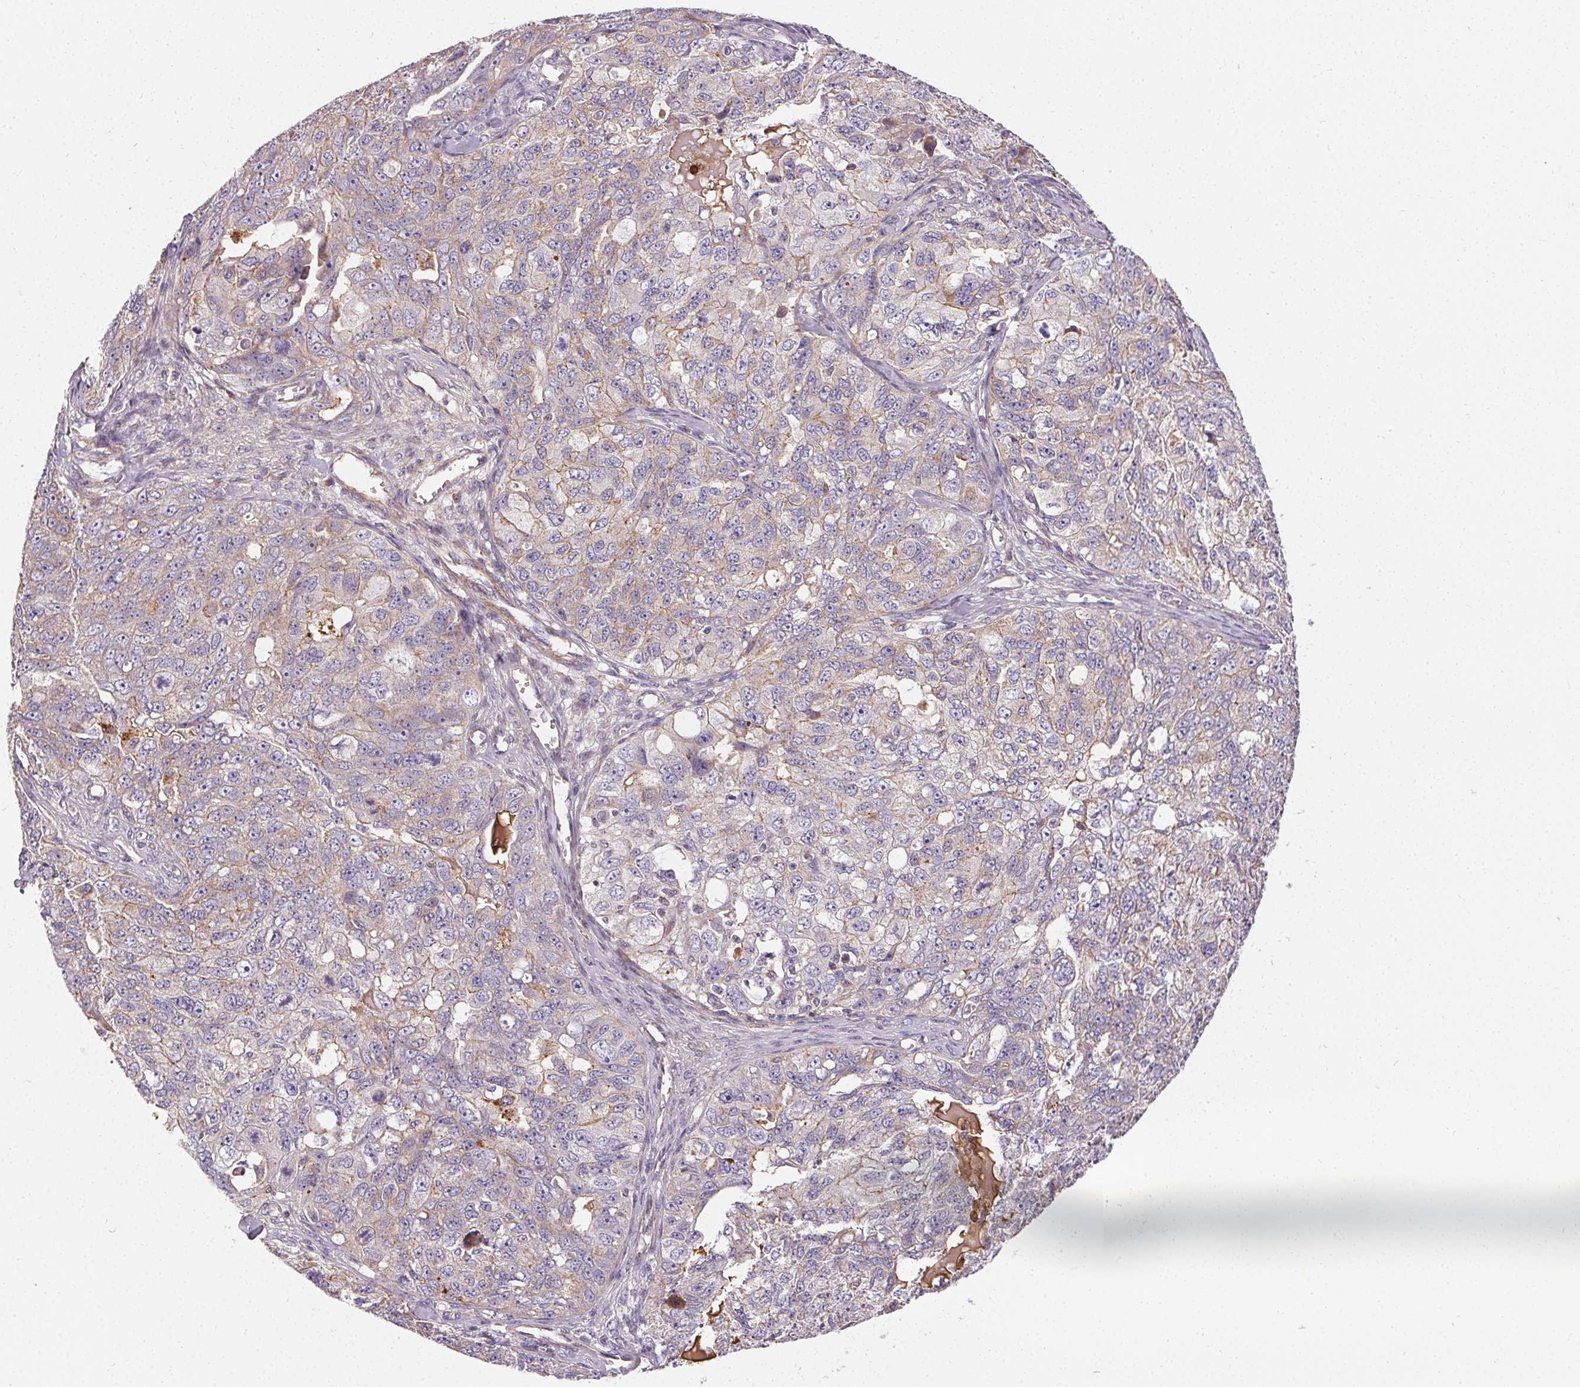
{"staining": {"intensity": "negative", "quantity": "none", "location": "none"}, "tissue": "ovarian cancer", "cell_type": "Tumor cells", "image_type": "cancer", "snomed": [{"axis": "morphology", "description": "Carcinoma, endometroid"}, {"axis": "topography", "description": "Ovary"}], "caption": "Micrograph shows no protein positivity in tumor cells of ovarian endometroid carcinoma tissue.", "gene": "APLP1", "patient": {"sex": "female", "age": 70}}